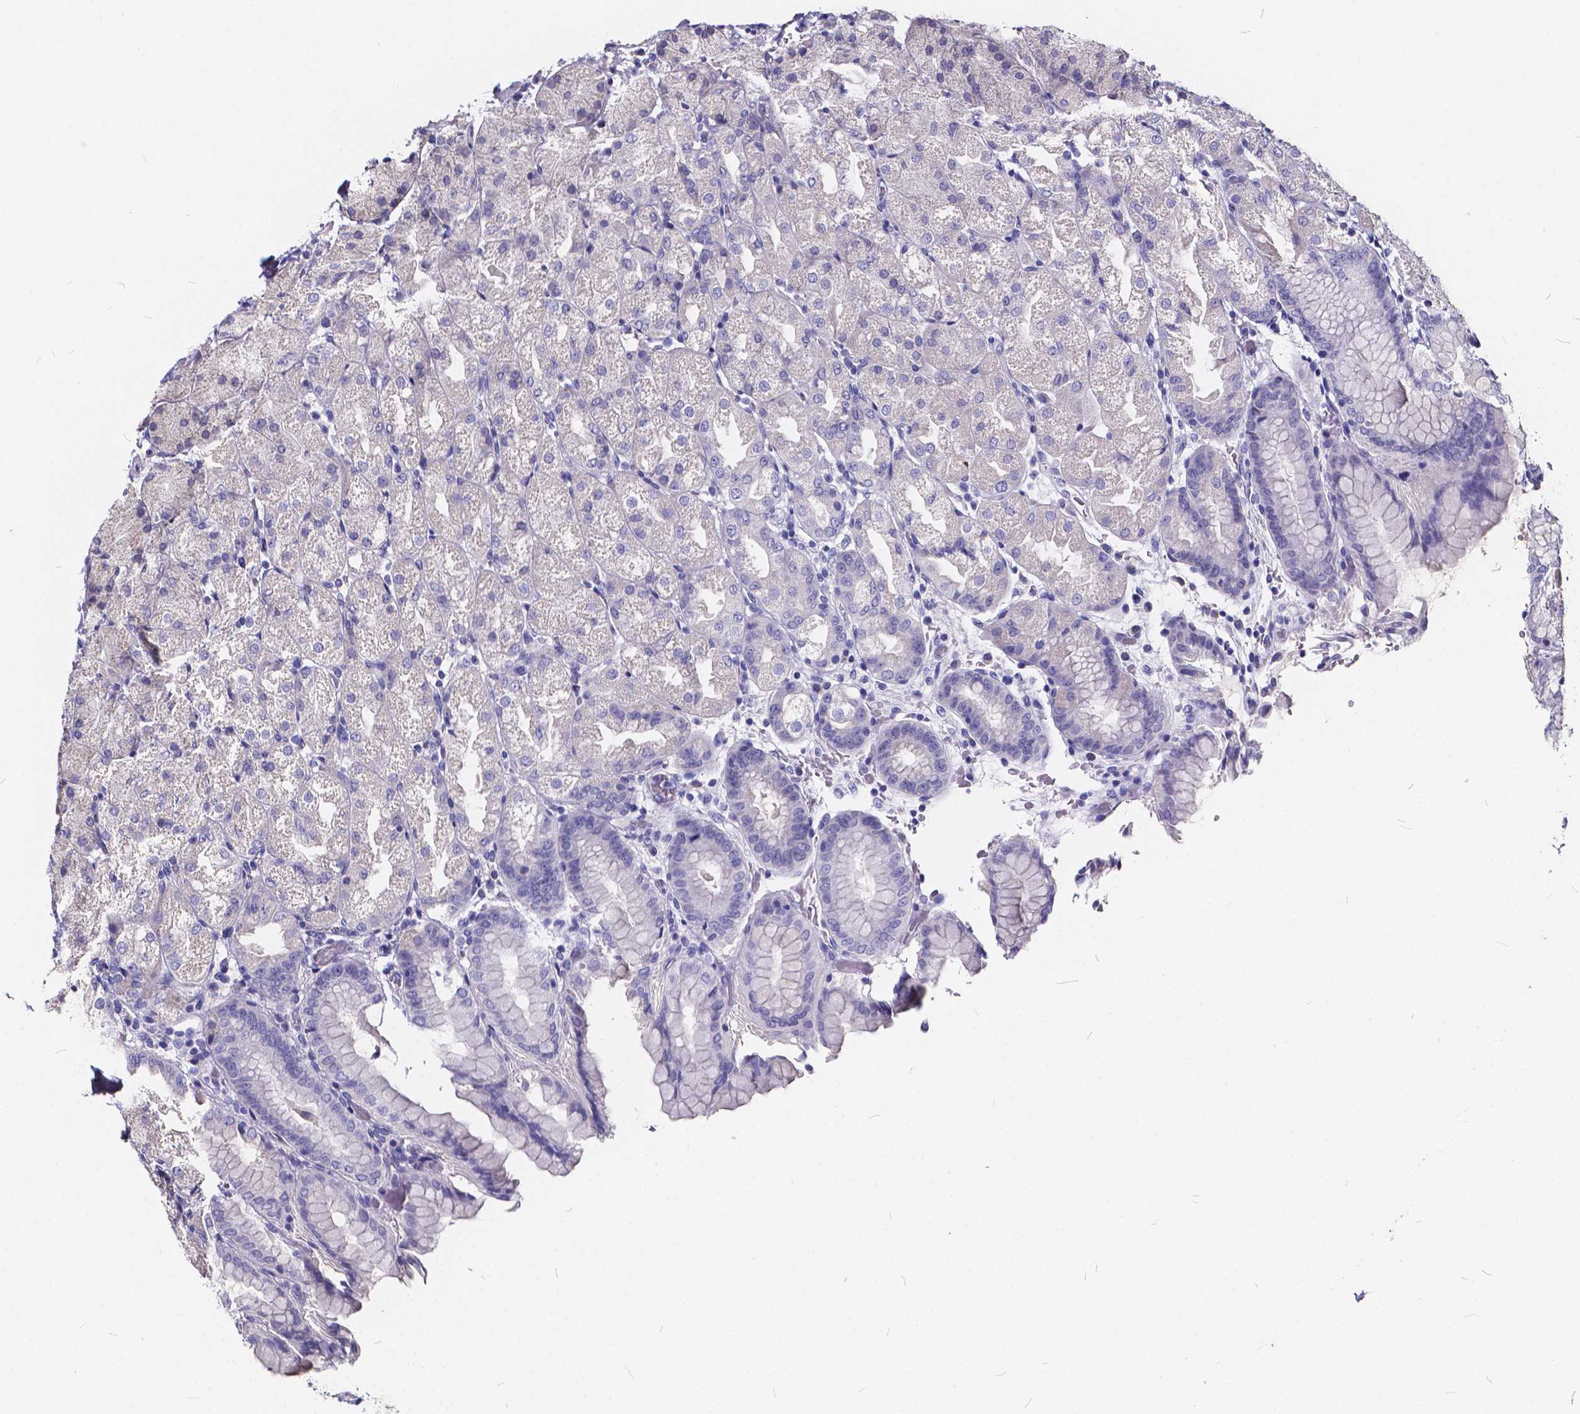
{"staining": {"intensity": "negative", "quantity": "none", "location": "none"}, "tissue": "stomach", "cell_type": "Glandular cells", "image_type": "normal", "snomed": [{"axis": "morphology", "description": "Normal tissue, NOS"}, {"axis": "topography", "description": "Stomach, upper"}, {"axis": "topography", "description": "Stomach"}, {"axis": "topography", "description": "Stomach, lower"}], "caption": "Stomach was stained to show a protein in brown. There is no significant staining in glandular cells.", "gene": "SPEF2", "patient": {"sex": "male", "age": 62}}